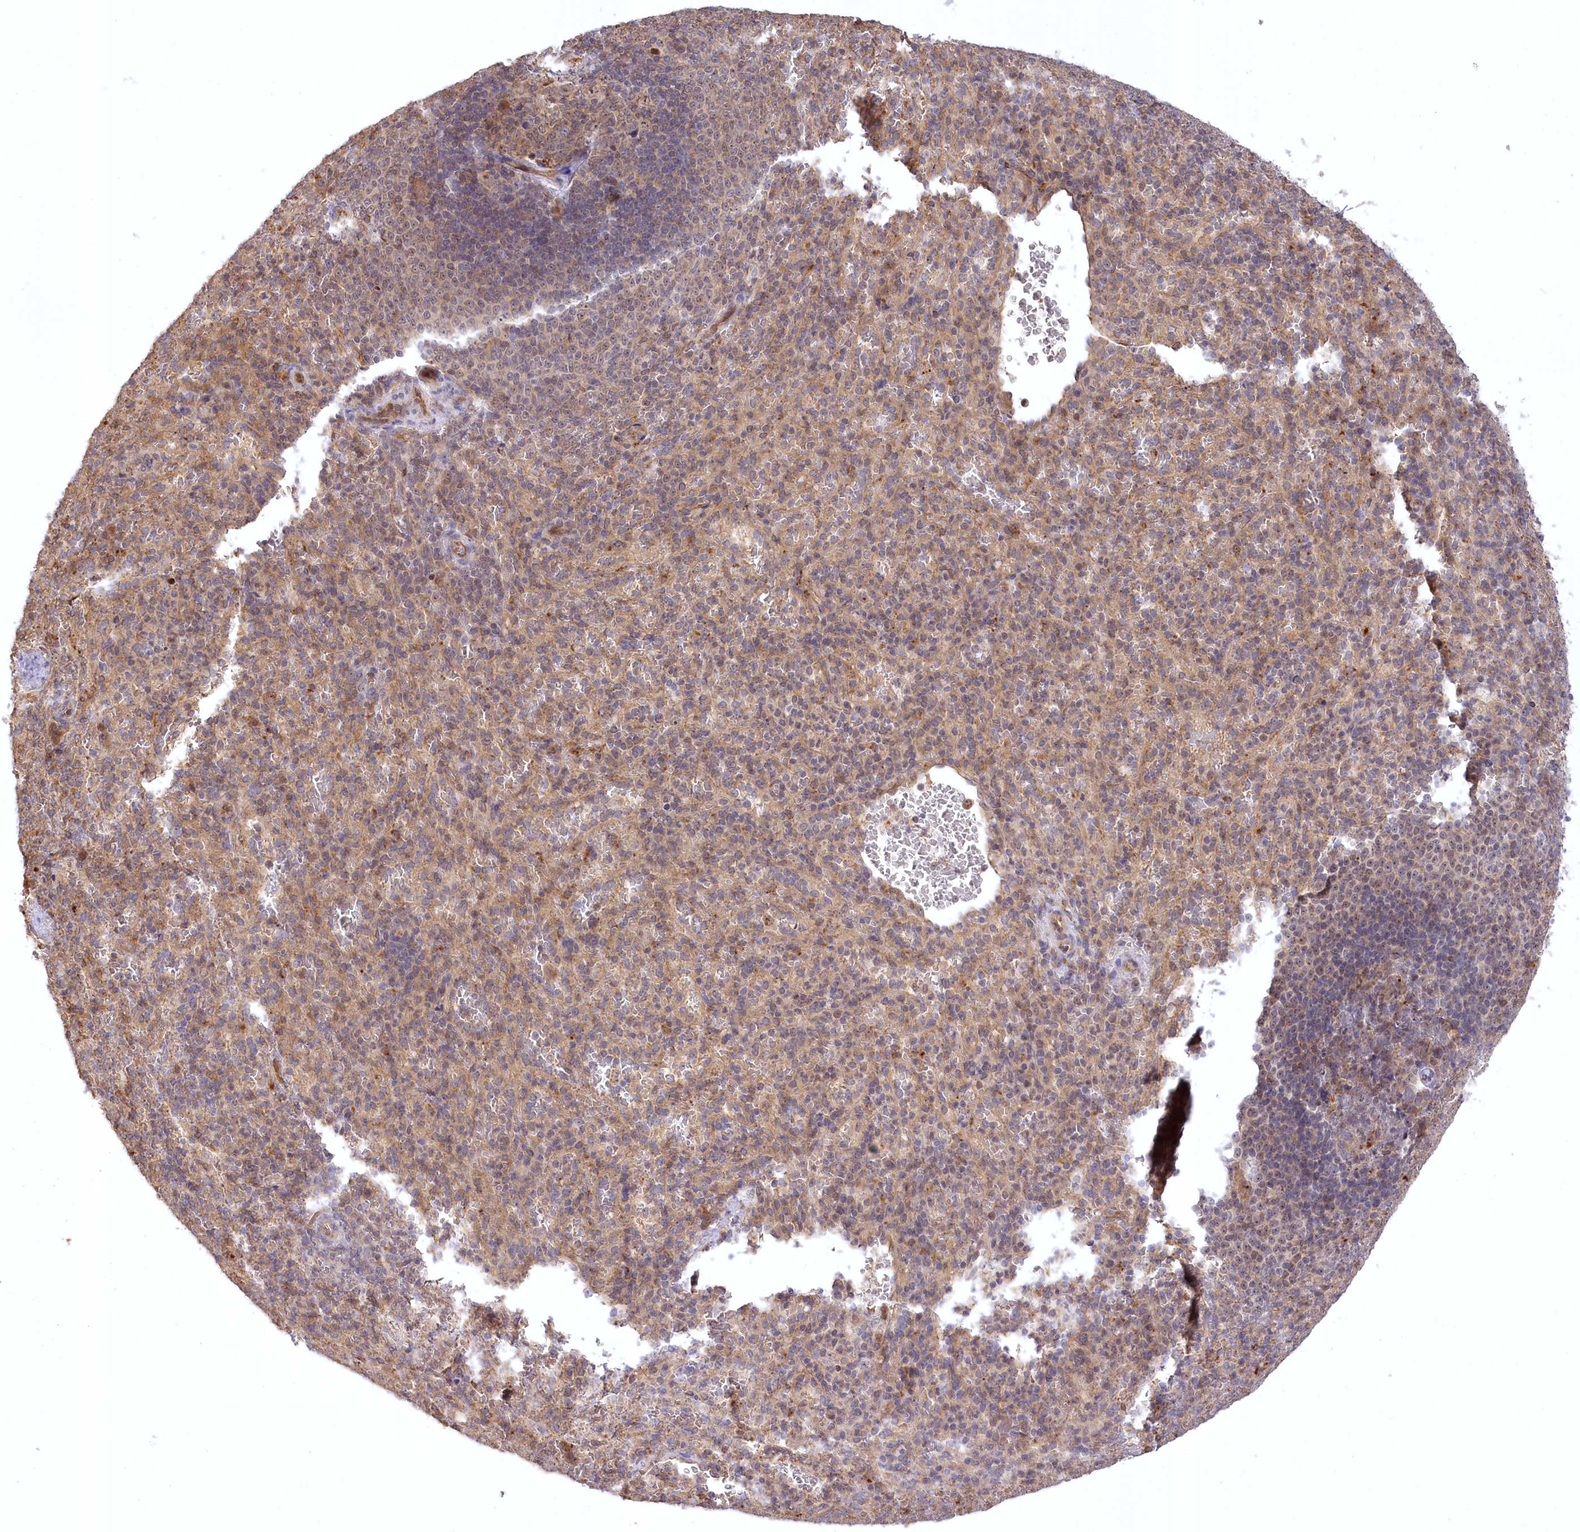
{"staining": {"intensity": "negative", "quantity": "none", "location": "none"}, "tissue": "spleen", "cell_type": "Cells in red pulp", "image_type": "normal", "snomed": [{"axis": "morphology", "description": "Normal tissue, NOS"}, {"axis": "topography", "description": "Spleen"}], "caption": "Immunohistochemical staining of unremarkable human spleen exhibits no significant positivity in cells in red pulp. The staining was performed using DAB to visualize the protein expression in brown, while the nuclei were stained in blue with hematoxylin (Magnification: 20x).", "gene": "SERGEF", "patient": {"sex": "female", "age": 21}}